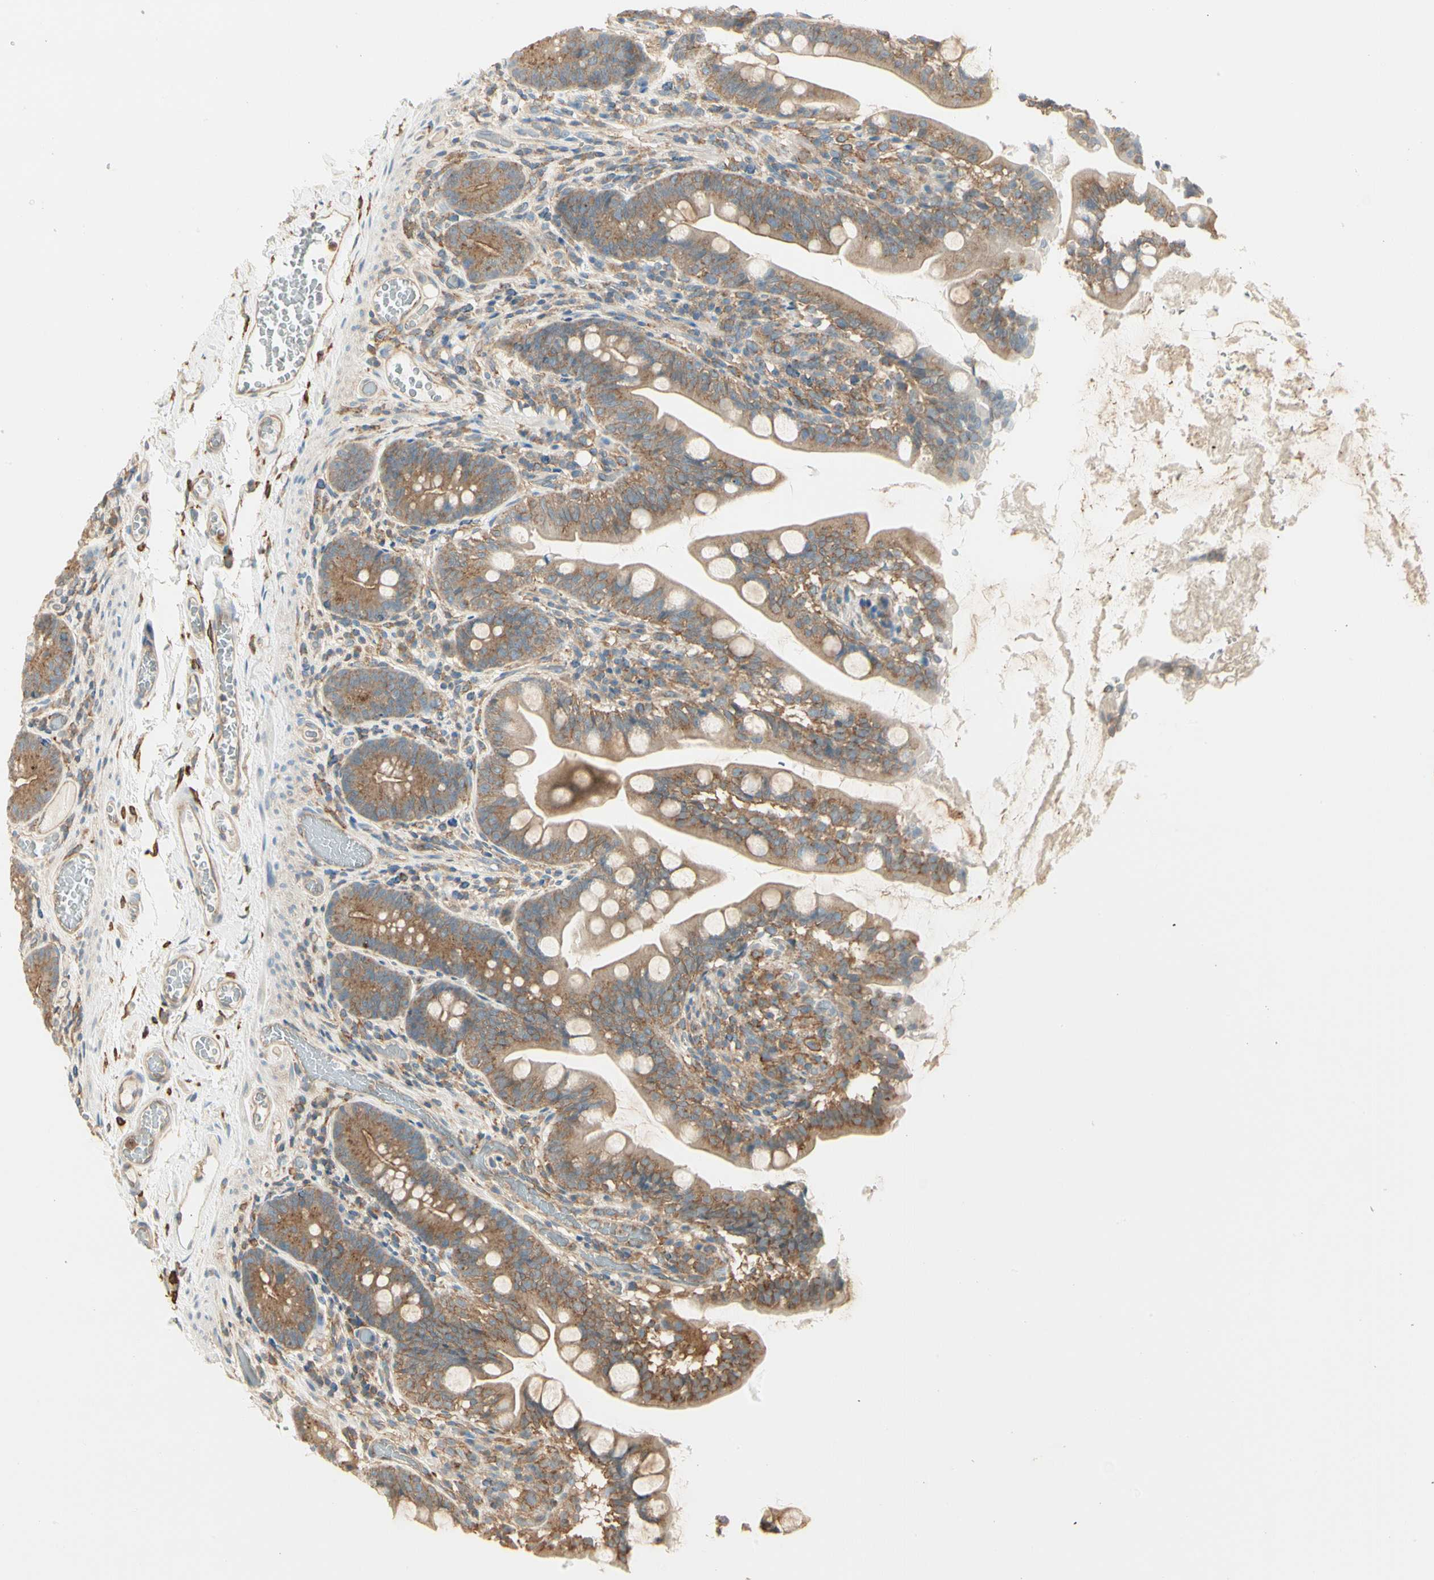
{"staining": {"intensity": "moderate", "quantity": ">75%", "location": "cytoplasmic/membranous"}, "tissue": "small intestine", "cell_type": "Glandular cells", "image_type": "normal", "snomed": [{"axis": "morphology", "description": "Normal tissue, NOS"}, {"axis": "topography", "description": "Small intestine"}], "caption": "Immunohistochemistry photomicrograph of benign human small intestine stained for a protein (brown), which shows medium levels of moderate cytoplasmic/membranous expression in about >75% of glandular cells.", "gene": "AGFG1", "patient": {"sex": "female", "age": 56}}